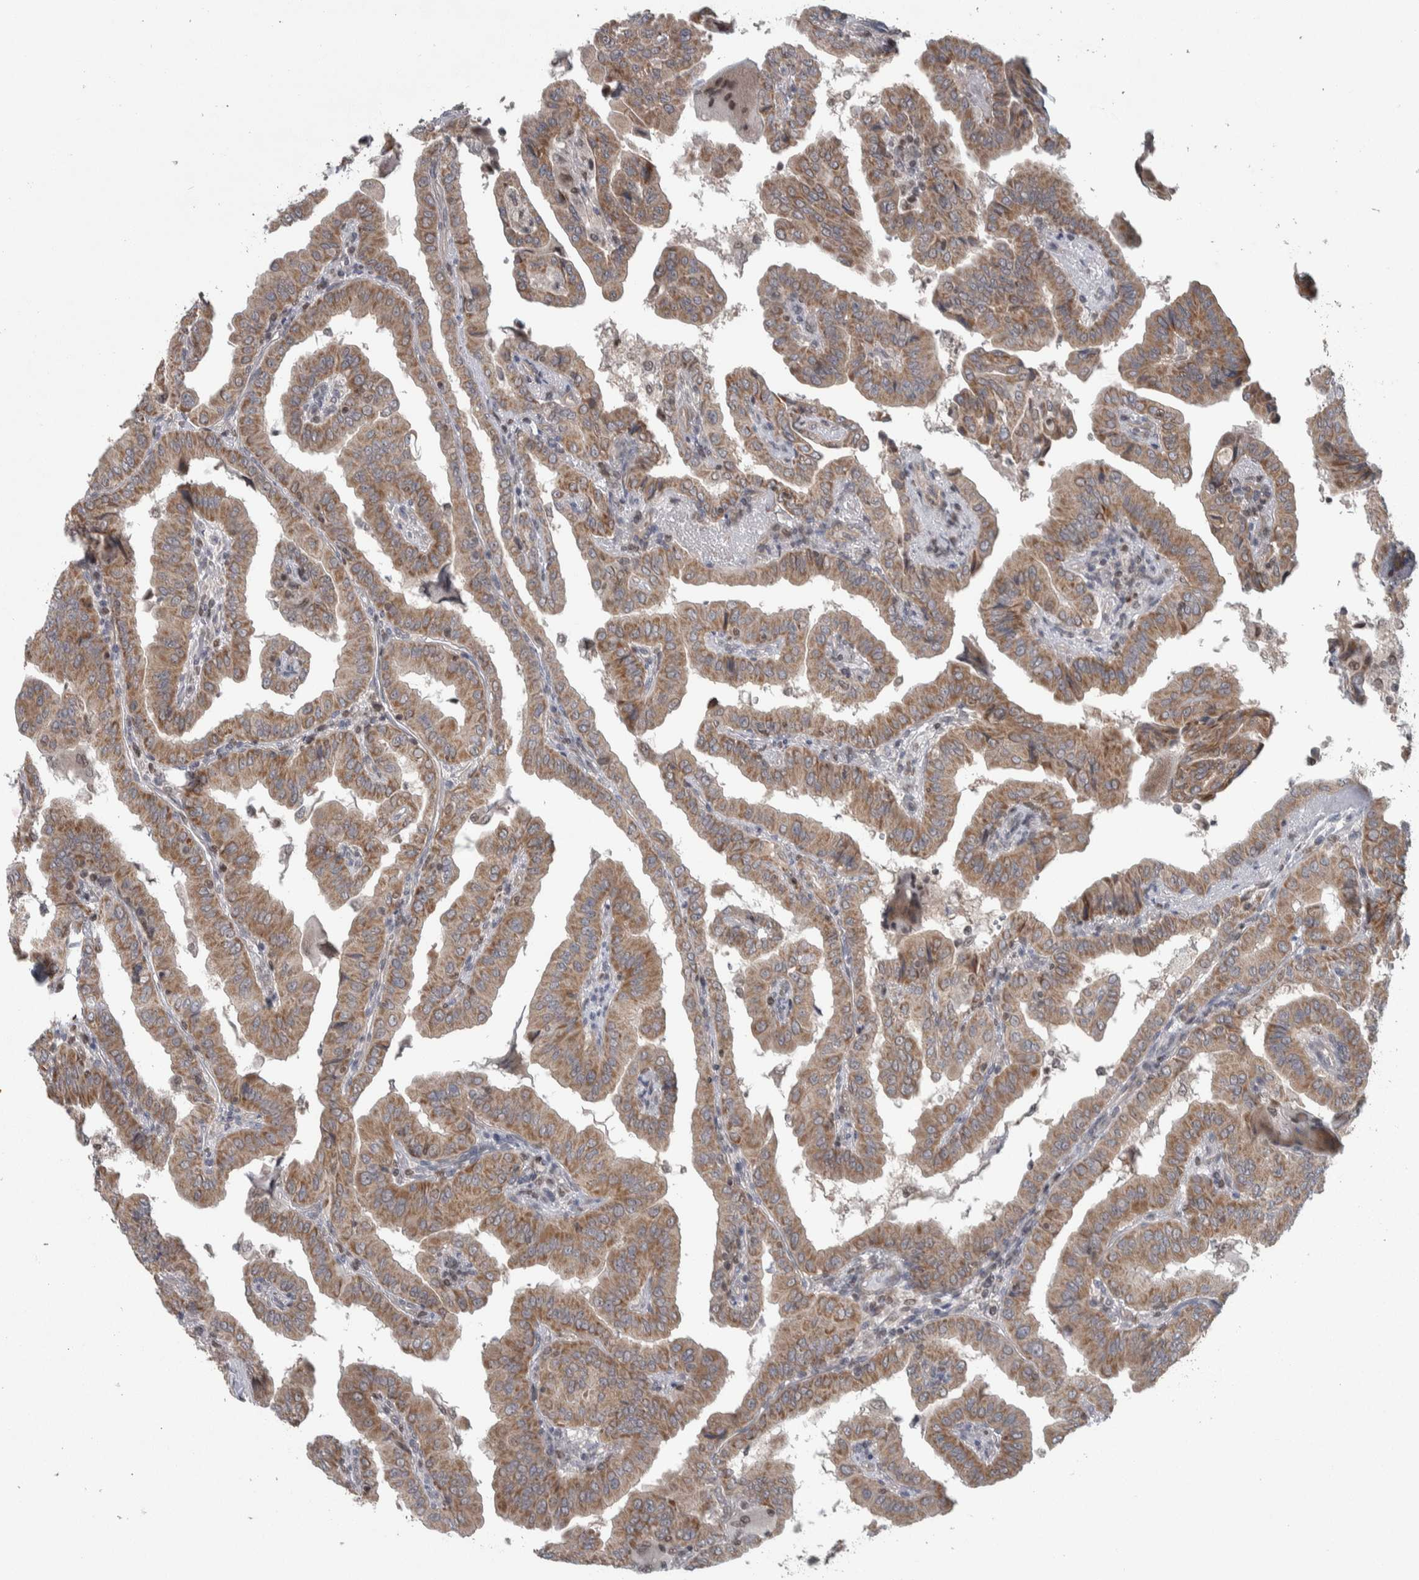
{"staining": {"intensity": "moderate", "quantity": ">75%", "location": "cytoplasmic/membranous"}, "tissue": "thyroid cancer", "cell_type": "Tumor cells", "image_type": "cancer", "snomed": [{"axis": "morphology", "description": "Papillary adenocarcinoma, NOS"}, {"axis": "topography", "description": "Thyroid gland"}], "caption": "Papillary adenocarcinoma (thyroid) stained for a protein (brown) reveals moderate cytoplasmic/membranous positive positivity in about >75% of tumor cells.", "gene": "CWC27", "patient": {"sex": "male", "age": 33}}